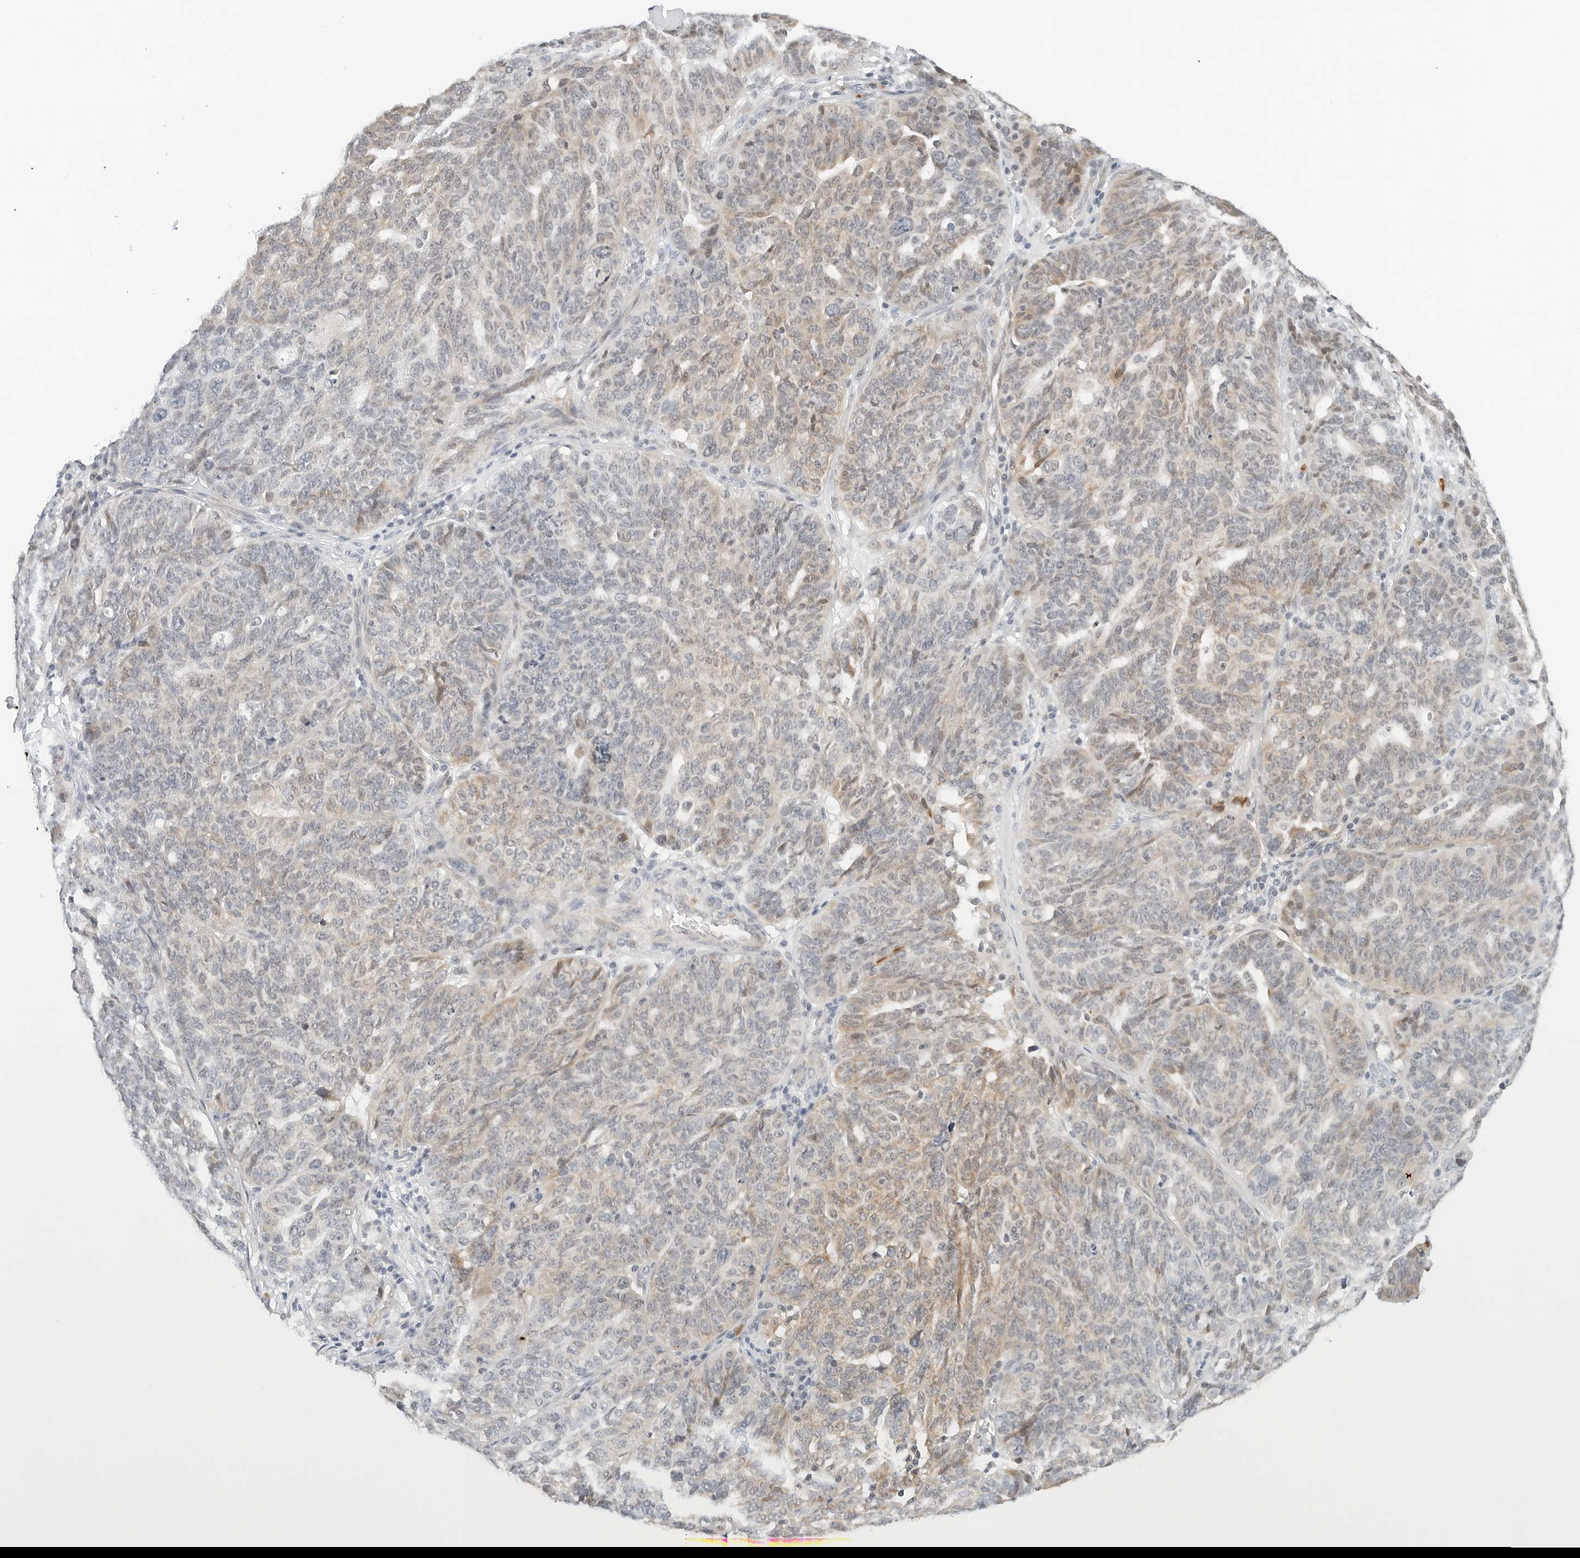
{"staining": {"intensity": "weak", "quantity": "<25%", "location": "cytoplasmic/membranous"}, "tissue": "ovarian cancer", "cell_type": "Tumor cells", "image_type": "cancer", "snomed": [{"axis": "morphology", "description": "Cystadenocarcinoma, serous, NOS"}, {"axis": "topography", "description": "Ovary"}], "caption": "This is an immunohistochemistry histopathology image of human serous cystadenocarcinoma (ovarian). There is no positivity in tumor cells.", "gene": "PARP10", "patient": {"sex": "female", "age": 59}}